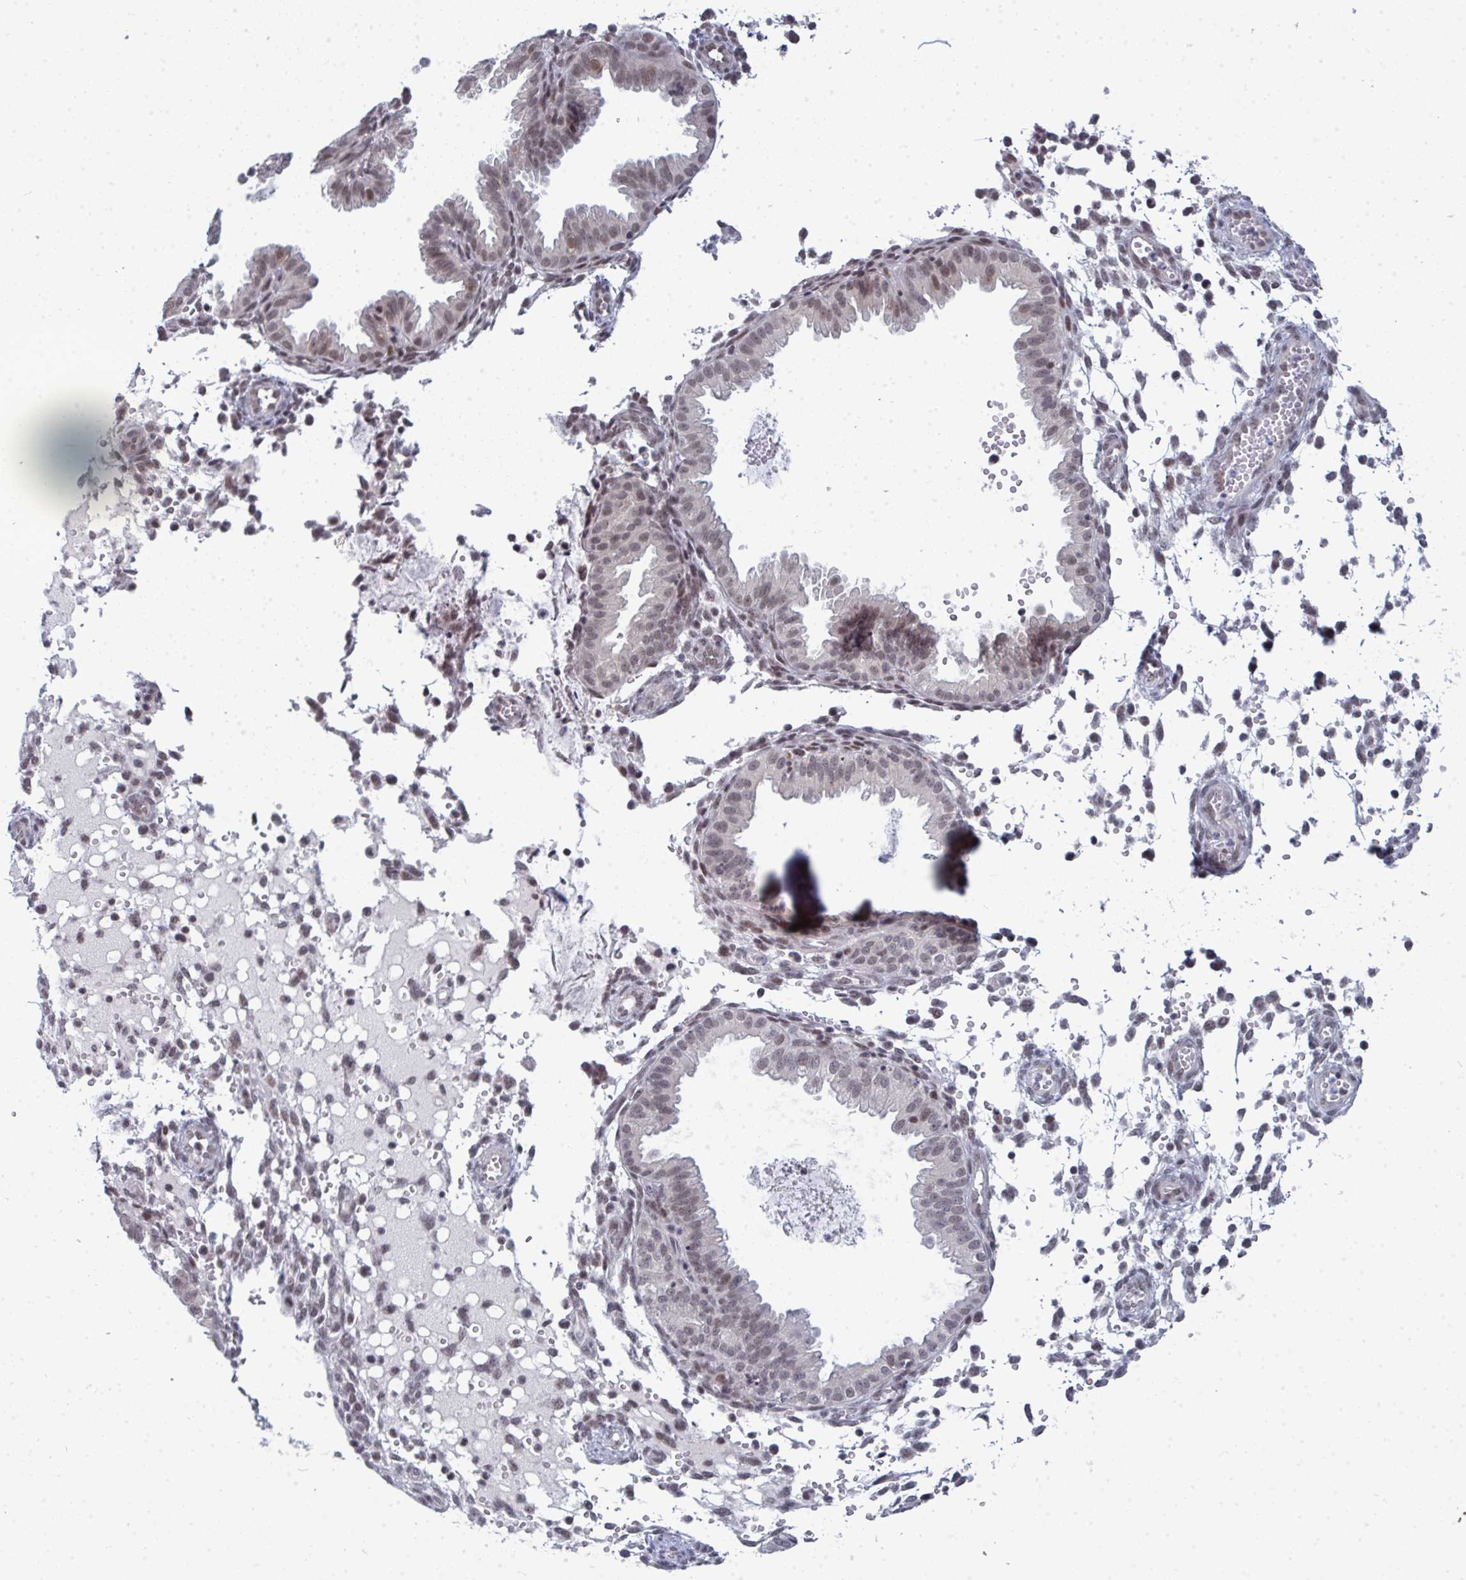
{"staining": {"intensity": "negative", "quantity": "none", "location": "none"}, "tissue": "endometrium", "cell_type": "Cells in endometrial stroma", "image_type": "normal", "snomed": [{"axis": "morphology", "description": "Normal tissue, NOS"}, {"axis": "topography", "description": "Endometrium"}], "caption": "Immunohistochemical staining of benign endometrium shows no significant positivity in cells in endometrial stroma. (Brightfield microscopy of DAB immunohistochemistry at high magnification).", "gene": "ATF1", "patient": {"sex": "female", "age": 33}}